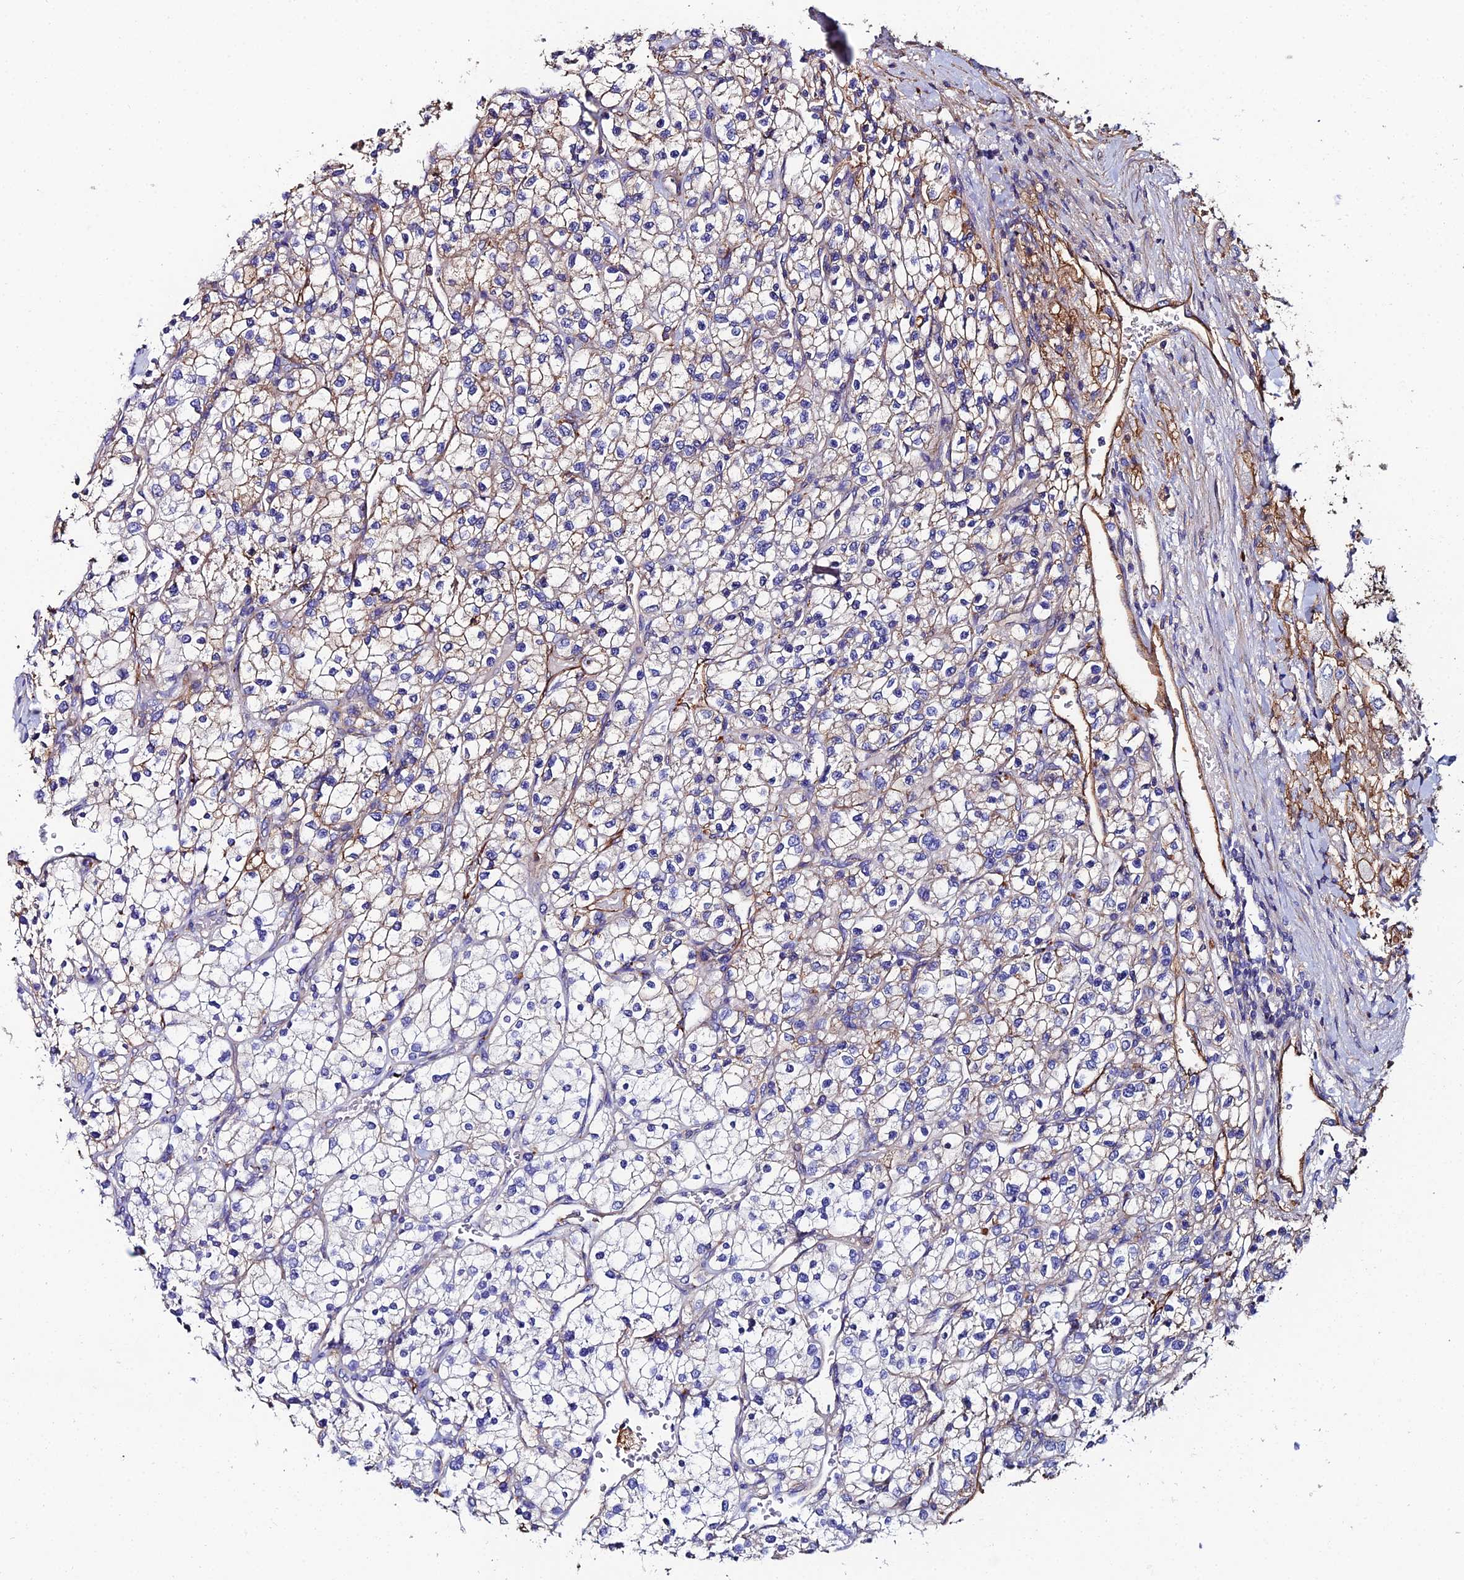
{"staining": {"intensity": "moderate", "quantity": "25%-75%", "location": "cytoplasmic/membranous"}, "tissue": "renal cancer", "cell_type": "Tumor cells", "image_type": "cancer", "snomed": [{"axis": "morphology", "description": "Adenocarcinoma, NOS"}, {"axis": "topography", "description": "Kidney"}], "caption": "Tumor cells show medium levels of moderate cytoplasmic/membranous positivity in approximately 25%-75% of cells in renal cancer (adenocarcinoma).", "gene": "C6", "patient": {"sex": "male", "age": 80}}